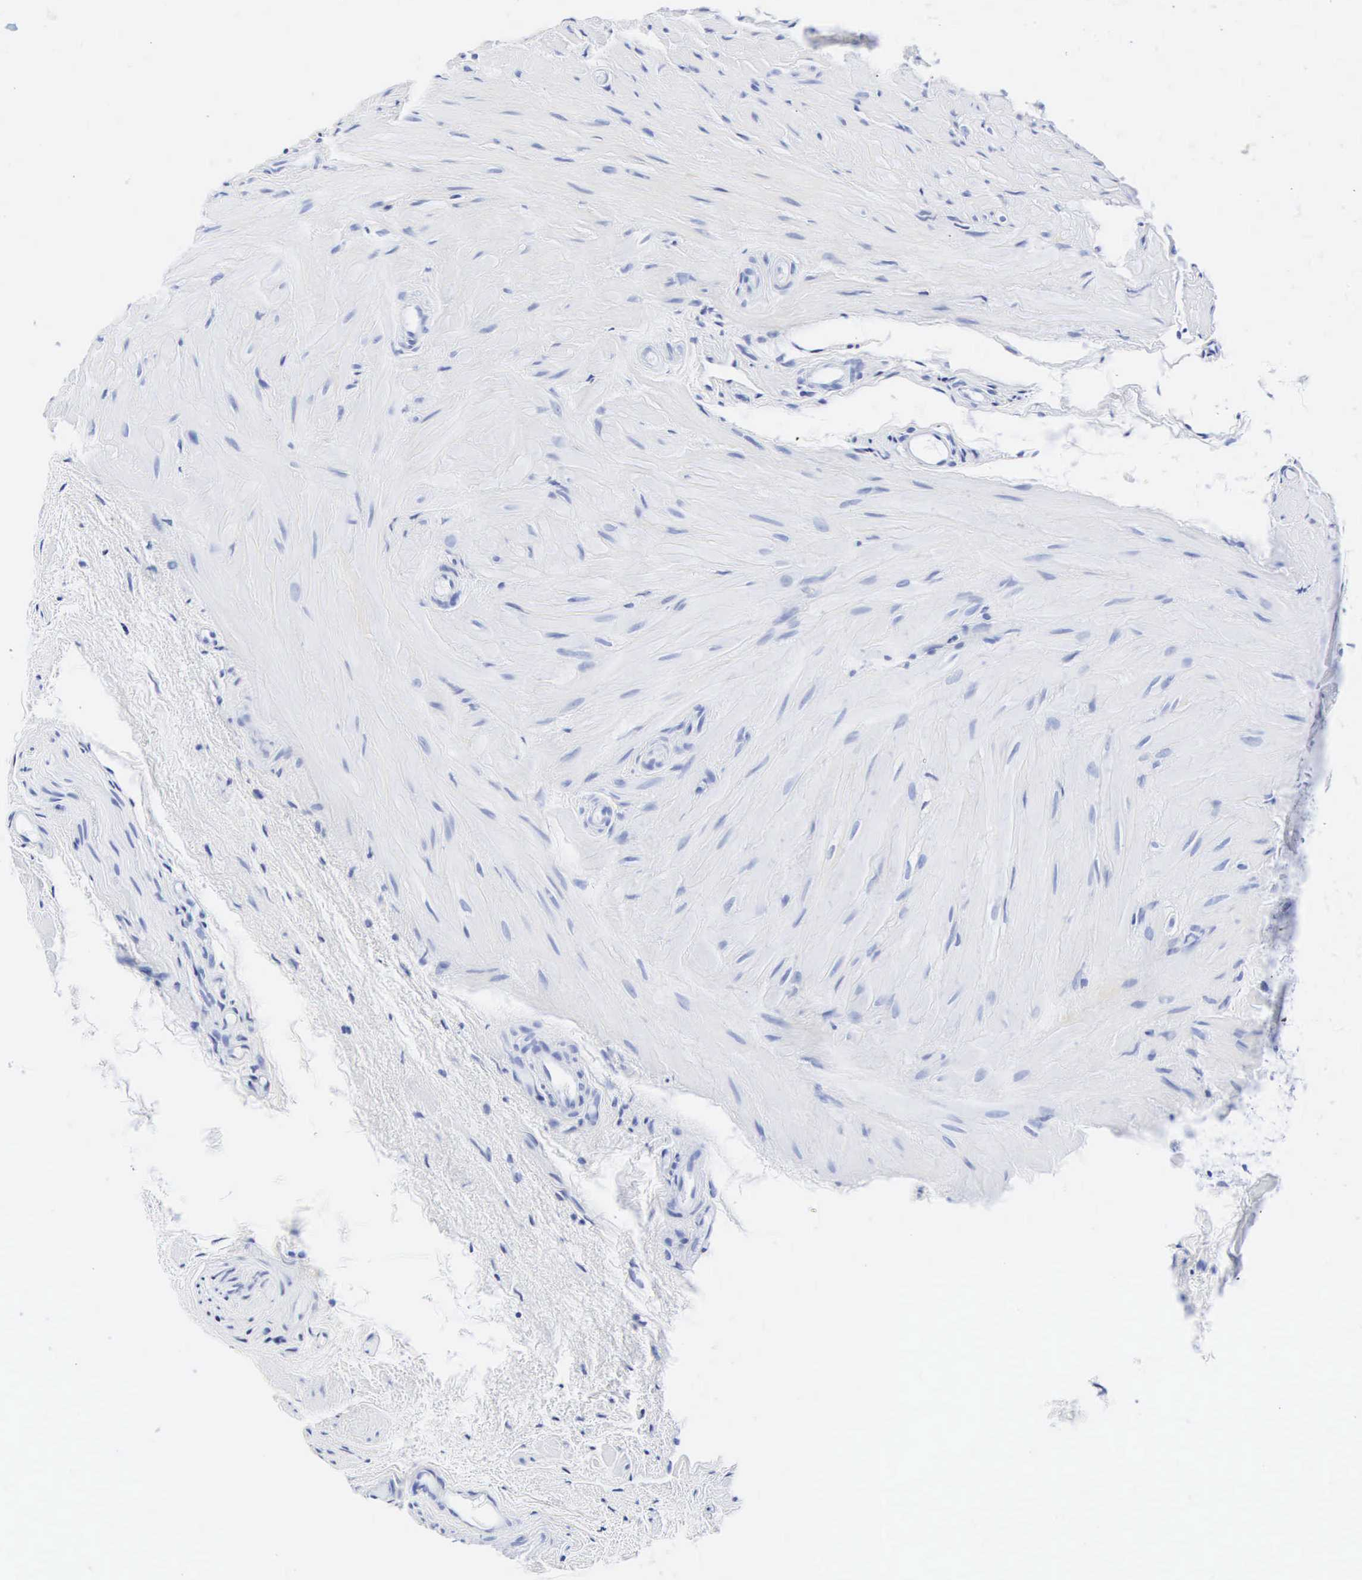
{"staining": {"intensity": "negative", "quantity": "none", "location": "none"}, "tissue": "epididymis", "cell_type": "Glandular cells", "image_type": "normal", "snomed": [{"axis": "morphology", "description": "Normal tissue, NOS"}, {"axis": "topography", "description": "Epididymis"}], "caption": "Immunohistochemistry histopathology image of normal human epididymis stained for a protein (brown), which exhibits no expression in glandular cells. (Stains: DAB (3,3'-diaminobenzidine) immunohistochemistry with hematoxylin counter stain, Microscopy: brightfield microscopy at high magnification).", "gene": "INS", "patient": {"sex": "male", "age": 74}}